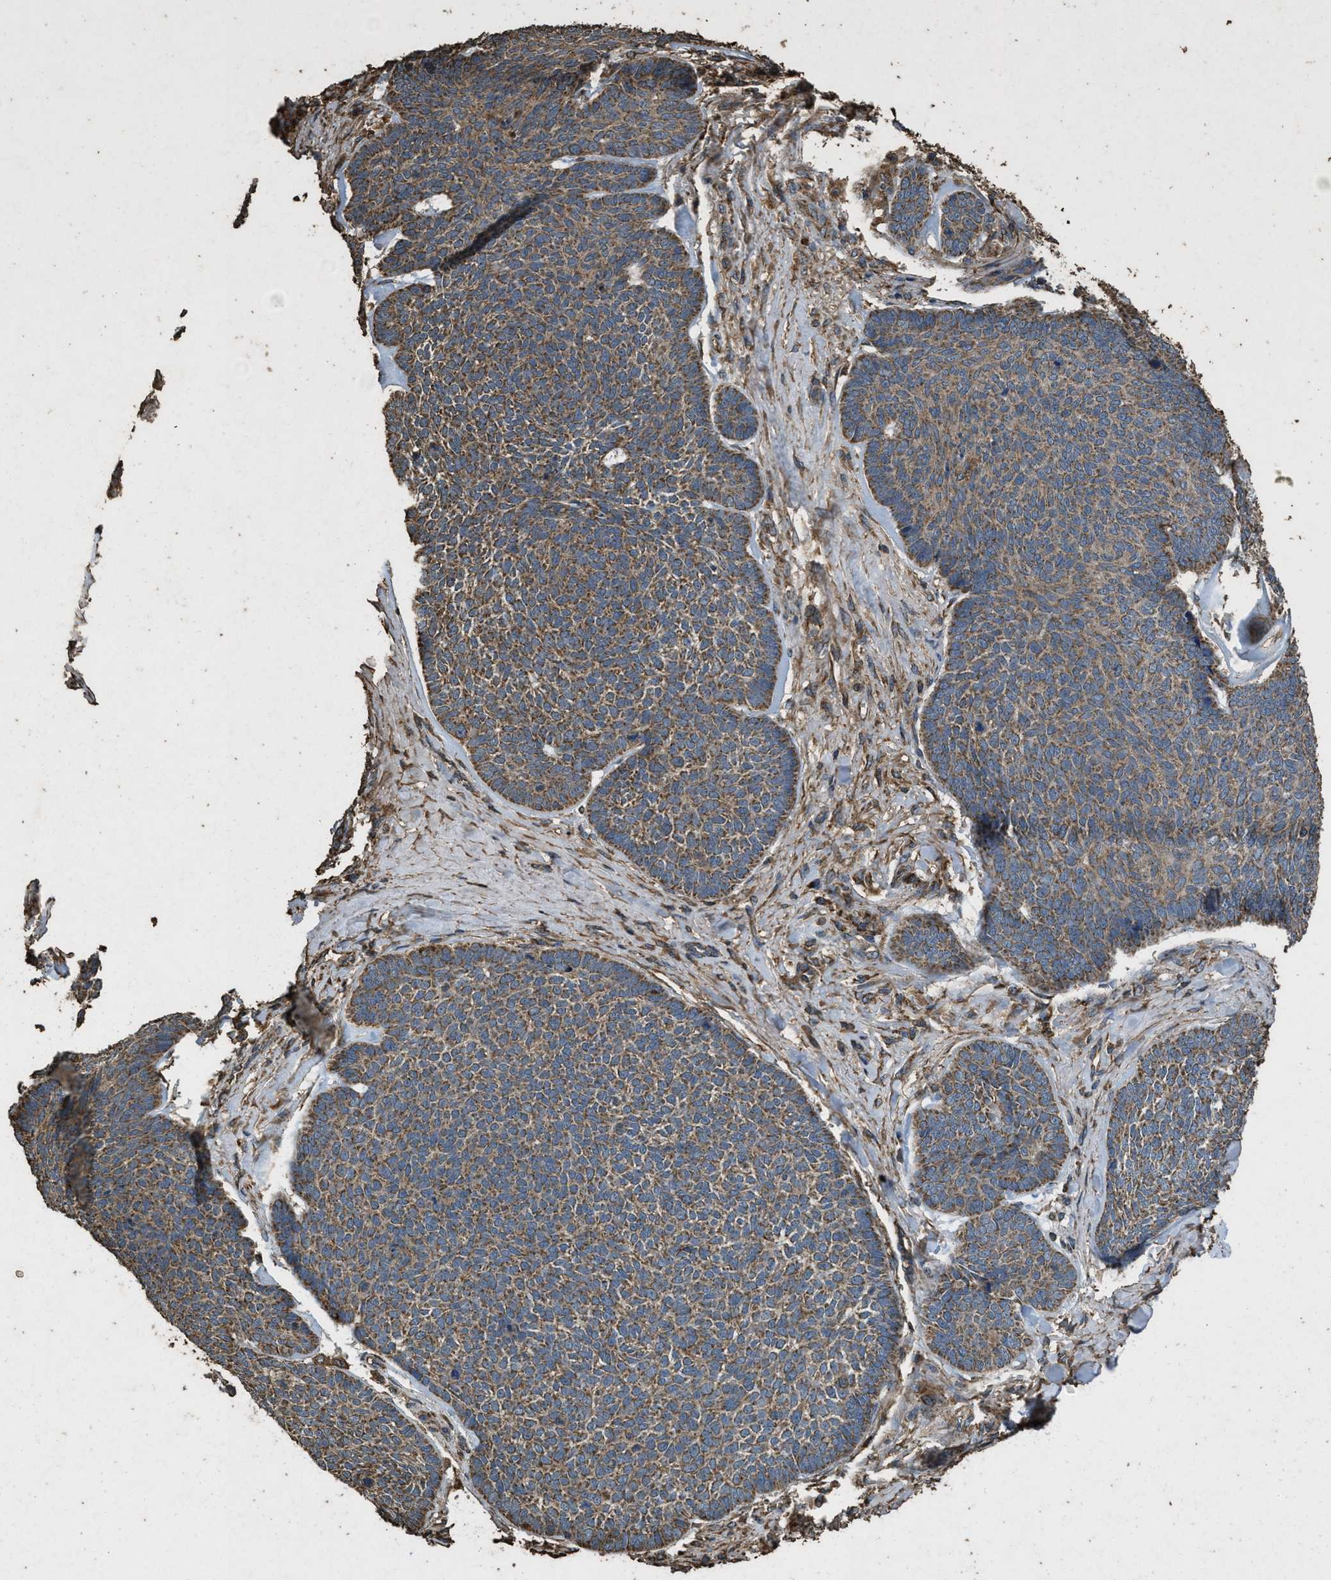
{"staining": {"intensity": "moderate", "quantity": ">75%", "location": "cytoplasmic/membranous"}, "tissue": "skin cancer", "cell_type": "Tumor cells", "image_type": "cancer", "snomed": [{"axis": "morphology", "description": "Basal cell carcinoma"}, {"axis": "topography", "description": "Skin"}], "caption": "Skin cancer (basal cell carcinoma) tissue shows moderate cytoplasmic/membranous expression in about >75% of tumor cells", "gene": "CYRIA", "patient": {"sex": "male", "age": 84}}